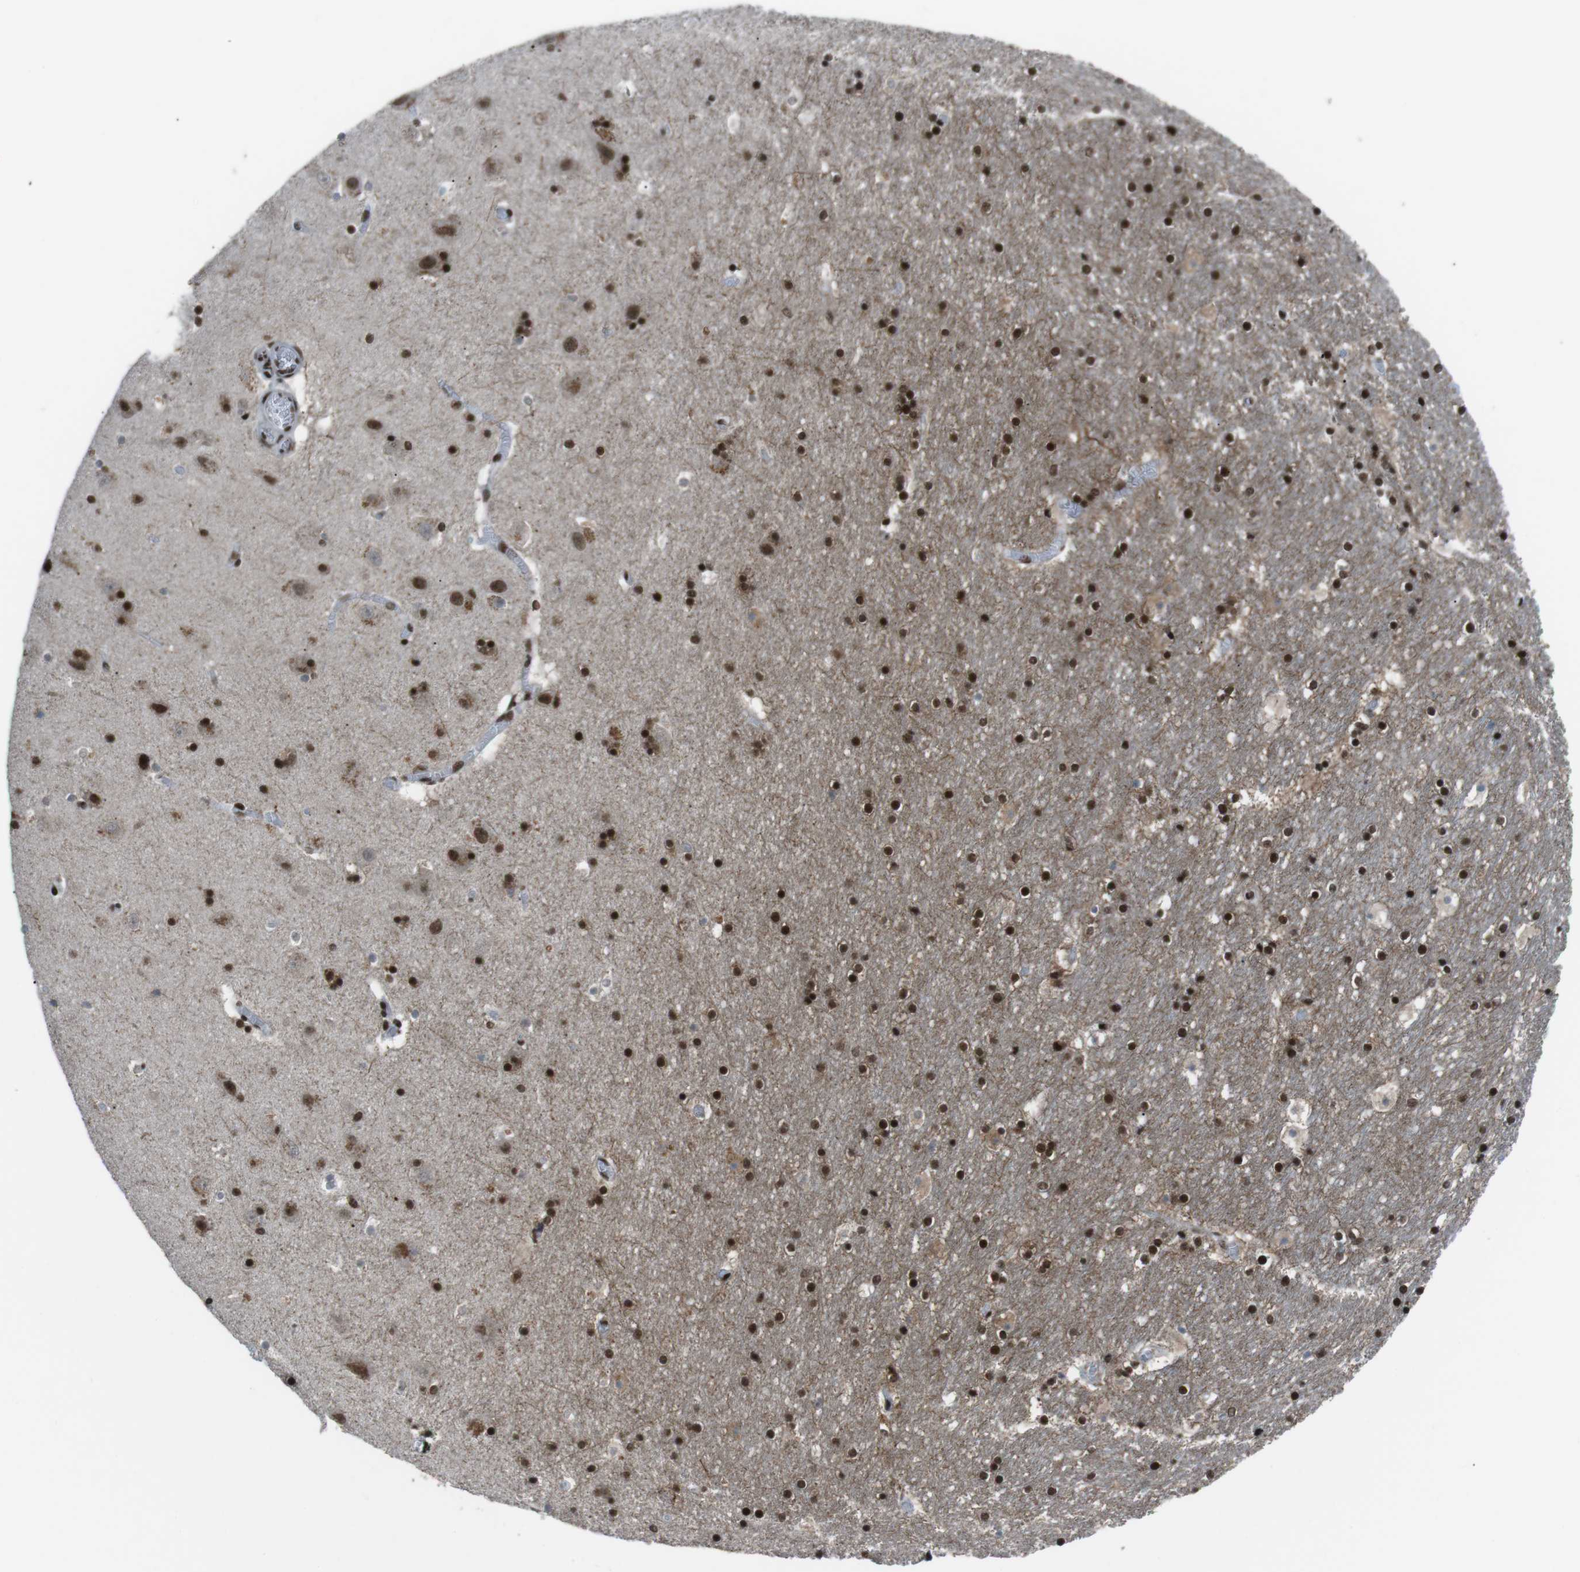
{"staining": {"intensity": "strong", "quantity": ">75%", "location": "nuclear"}, "tissue": "hippocampus", "cell_type": "Glial cells", "image_type": "normal", "snomed": [{"axis": "morphology", "description": "Normal tissue, NOS"}, {"axis": "topography", "description": "Hippocampus"}], "caption": "The image displays immunohistochemical staining of normal hippocampus. There is strong nuclear staining is identified in approximately >75% of glial cells. Immunohistochemistry stains the protein in brown and the nuclei are stained blue.", "gene": "TAF1", "patient": {"sex": "male", "age": 45}}